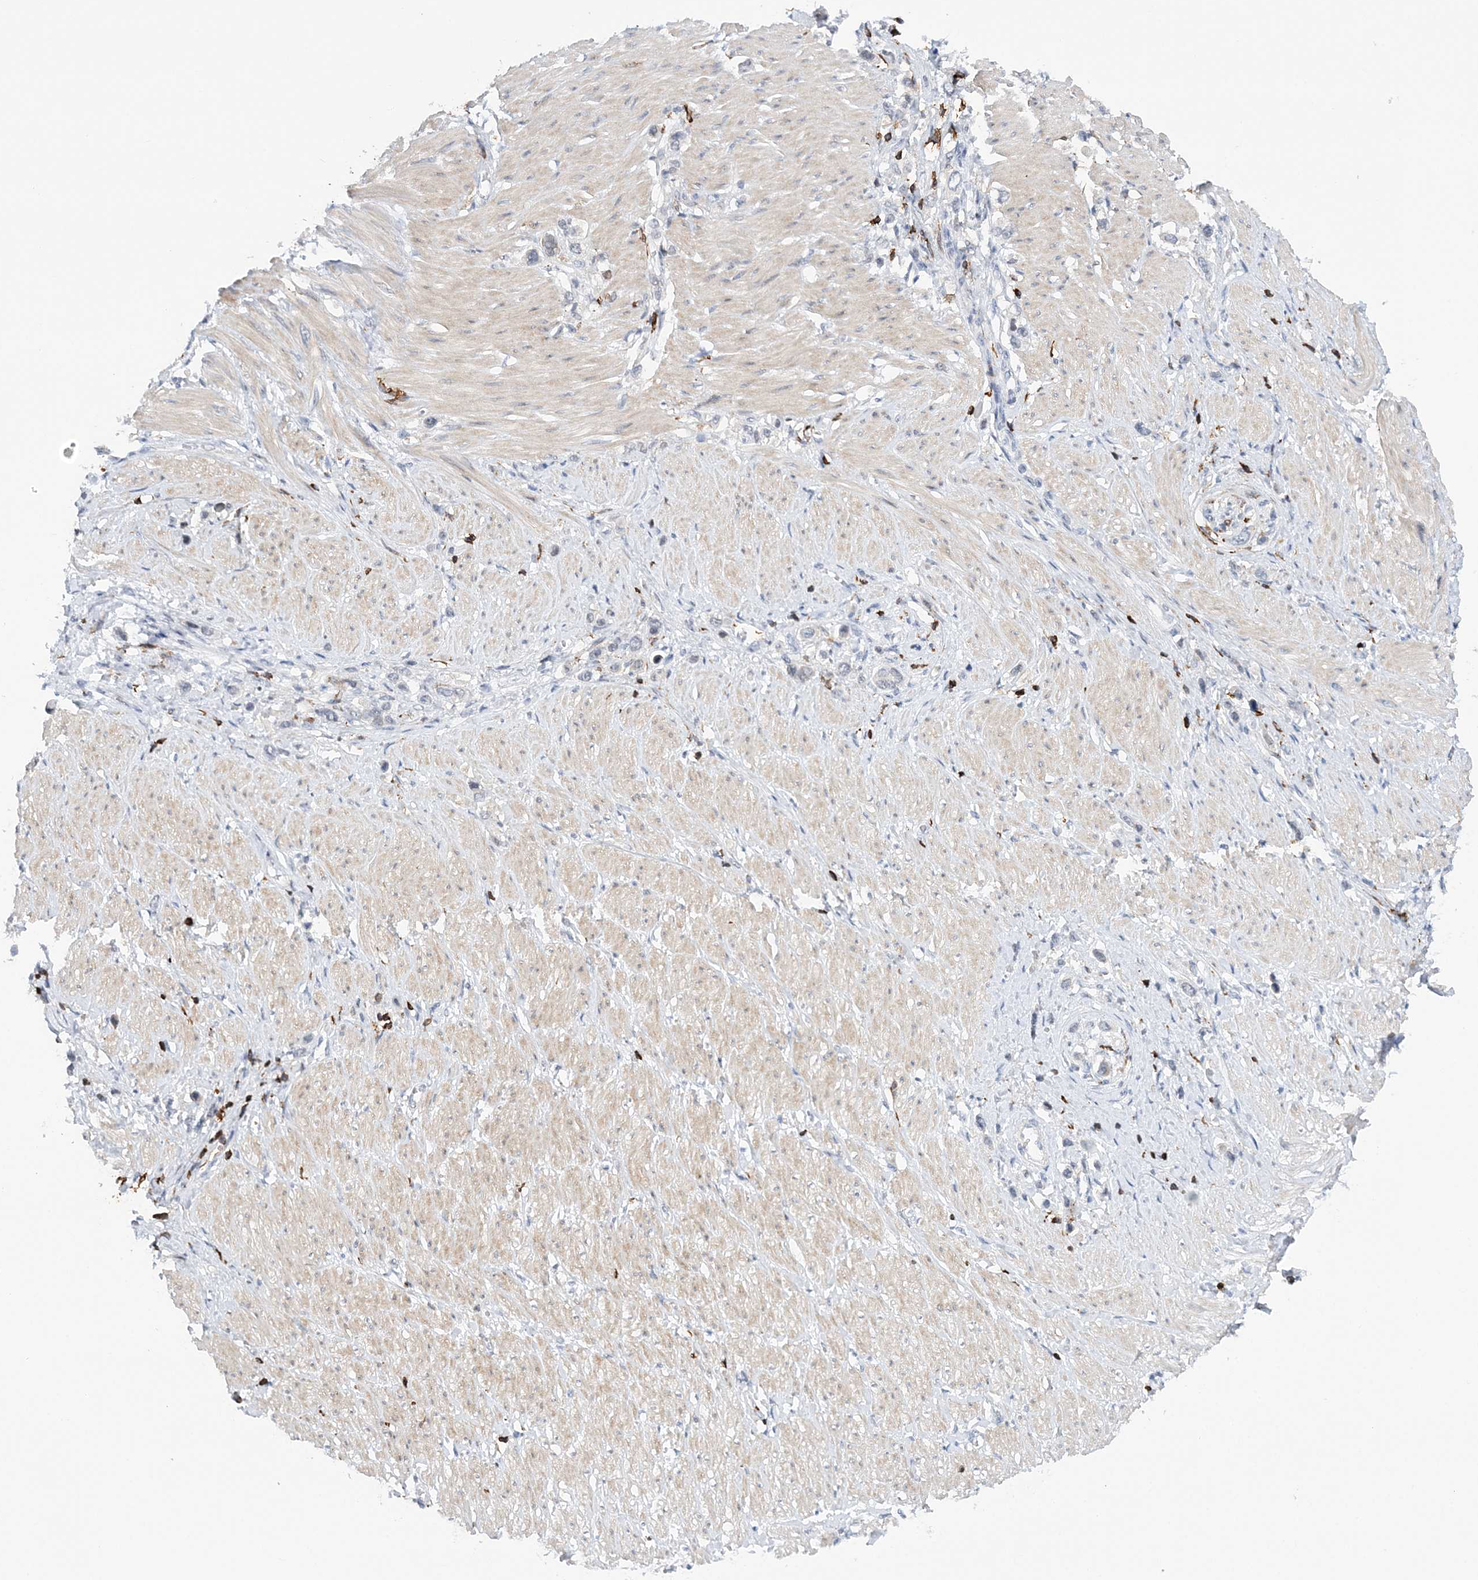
{"staining": {"intensity": "negative", "quantity": "none", "location": "none"}, "tissue": "stomach cancer", "cell_type": "Tumor cells", "image_type": "cancer", "snomed": [{"axis": "morphology", "description": "Normal tissue, NOS"}, {"axis": "morphology", "description": "Adenocarcinoma, NOS"}, {"axis": "topography", "description": "Stomach, upper"}, {"axis": "topography", "description": "Stomach"}], "caption": "Photomicrograph shows no protein staining in tumor cells of stomach cancer (adenocarcinoma) tissue.", "gene": "PRMT9", "patient": {"sex": "female", "age": 65}}